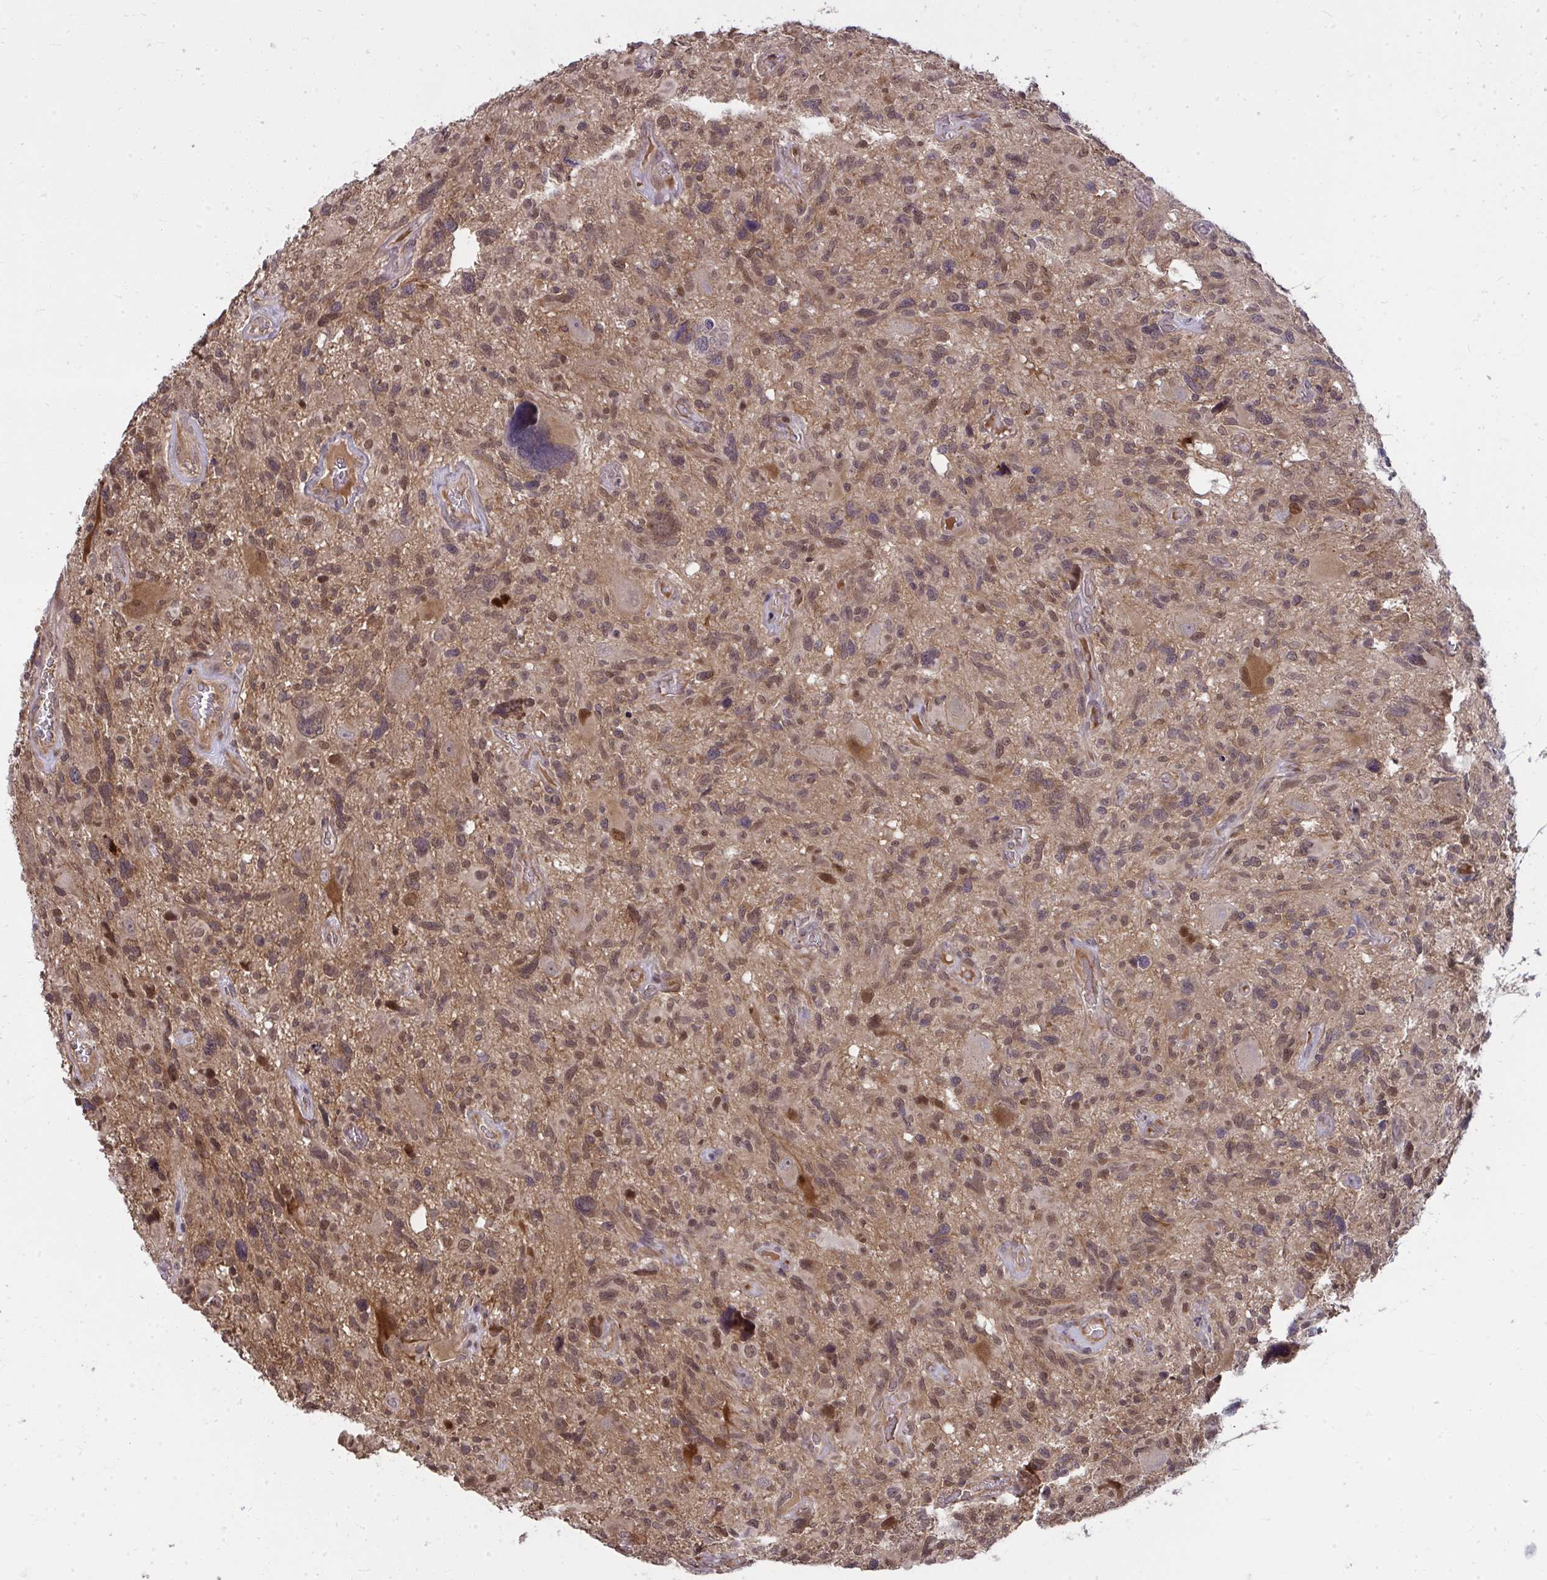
{"staining": {"intensity": "moderate", "quantity": ">75%", "location": "cytoplasmic/membranous,nuclear"}, "tissue": "glioma", "cell_type": "Tumor cells", "image_type": "cancer", "snomed": [{"axis": "morphology", "description": "Glioma, malignant, High grade"}, {"axis": "topography", "description": "Brain"}], "caption": "High-grade glioma (malignant) was stained to show a protein in brown. There is medium levels of moderate cytoplasmic/membranous and nuclear expression in approximately >75% of tumor cells.", "gene": "ZSCAN9", "patient": {"sex": "male", "age": 49}}